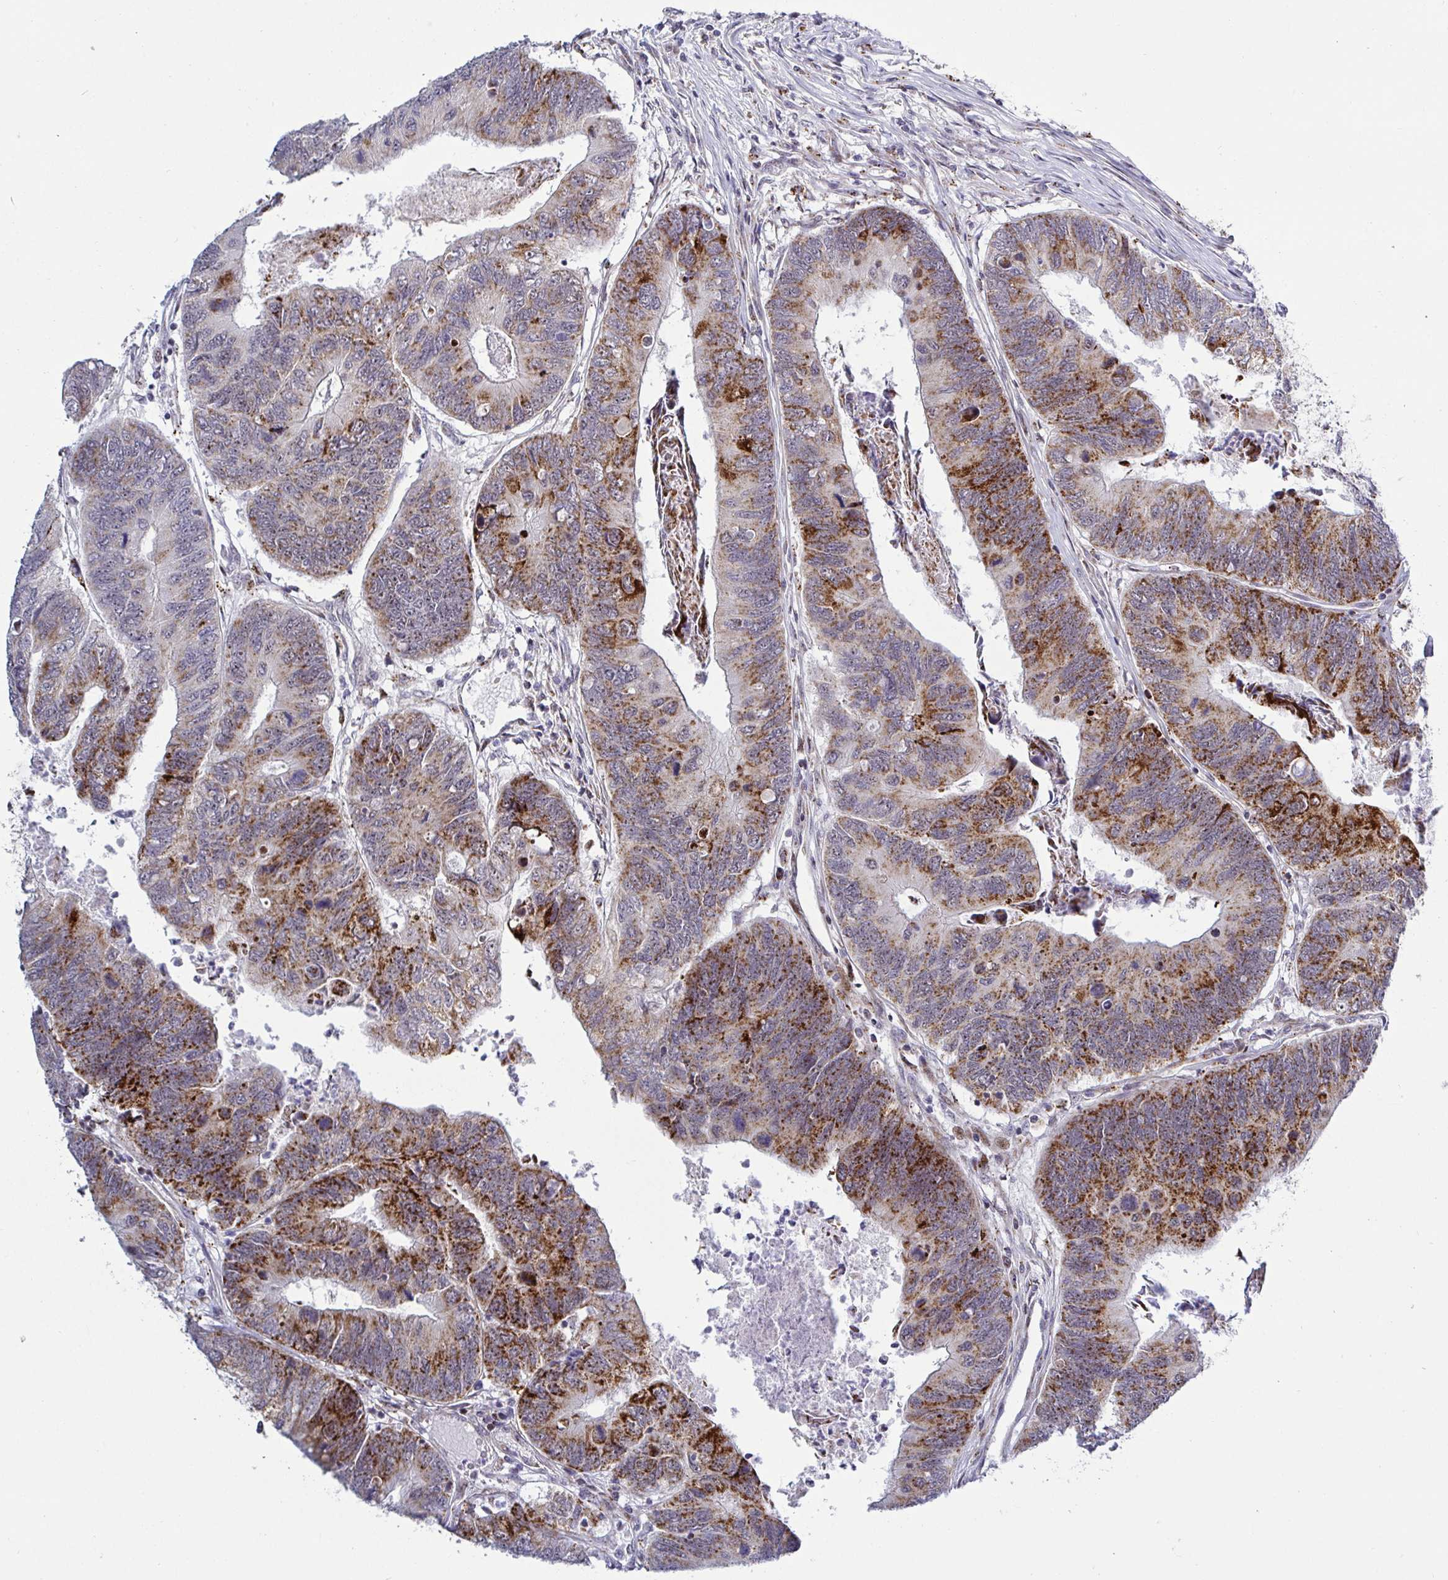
{"staining": {"intensity": "moderate", "quantity": ">75%", "location": "cytoplasmic/membranous"}, "tissue": "colorectal cancer", "cell_type": "Tumor cells", "image_type": "cancer", "snomed": [{"axis": "morphology", "description": "Adenocarcinoma, NOS"}, {"axis": "topography", "description": "Colon"}], "caption": "IHC photomicrograph of human colorectal cancer (adenocarcinoma) stained for a protein (brown), which displays medium levels of moderate cytoplasmic/membranous staining in about >75% of tumor cells.", "gene": "DZIP1", "patient": {"sex": "female", "age": 67}}